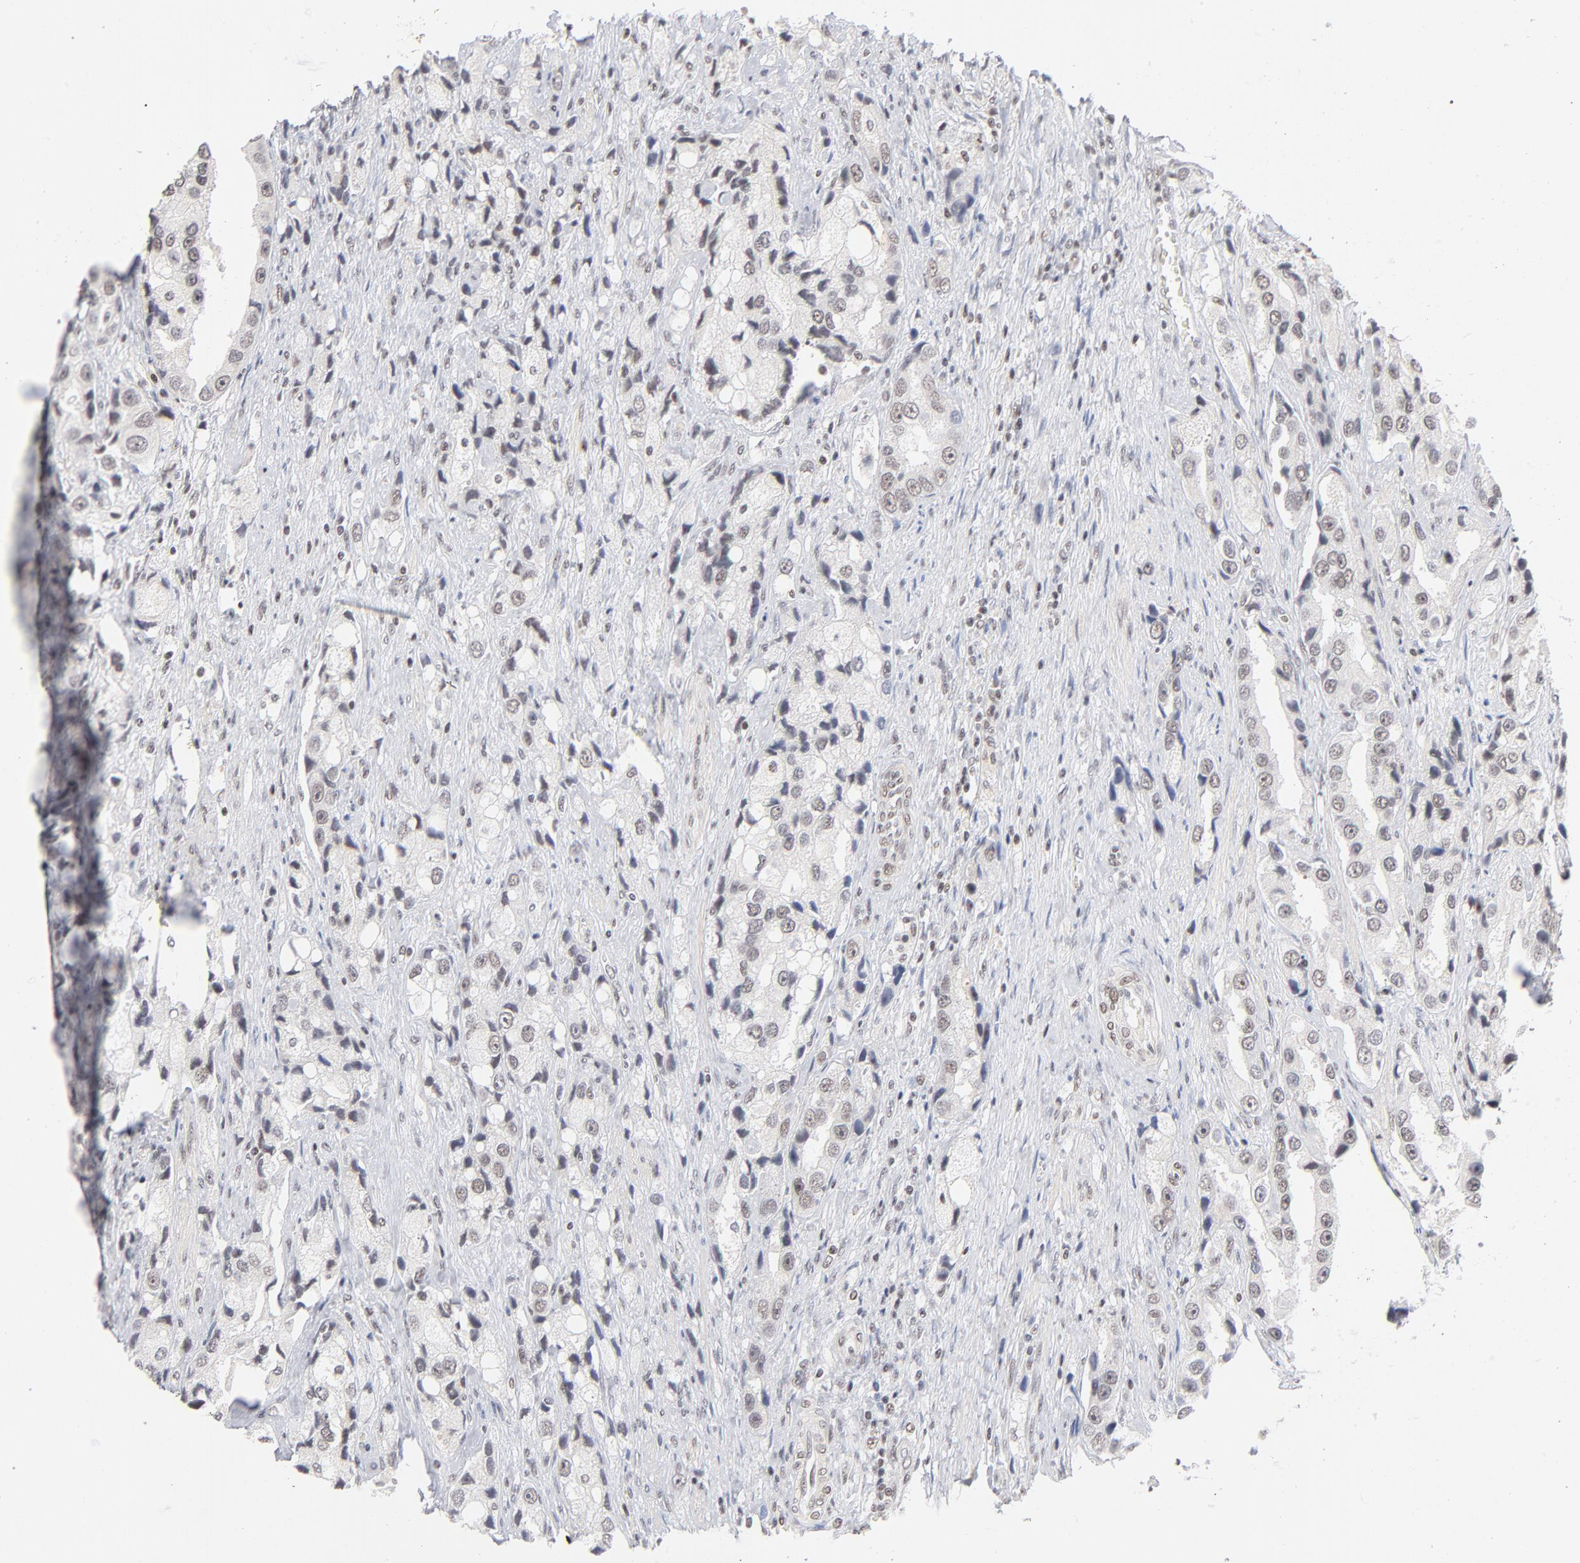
{"staining": {"intensity": "negative", "quantity": "none", "location": "none"}, "tissue": "prostate cancer", "cell_type": "Tumor cells", "image_type": "cancer", "snomed": [{"axis": "morphology", "description": "Adenocarcinoma, High grade"}, {"axis": "topography", "description": "Prostate"}], "caption": "DAB (3,3'-diaminobenzidine) immunohistochemical staining of adenocarcinoma (high-grade) (prostate) exhibits no significant staining in tumor cells.", "gene": "ZNF143", "patient": {"sex": "male", "age": 63}}